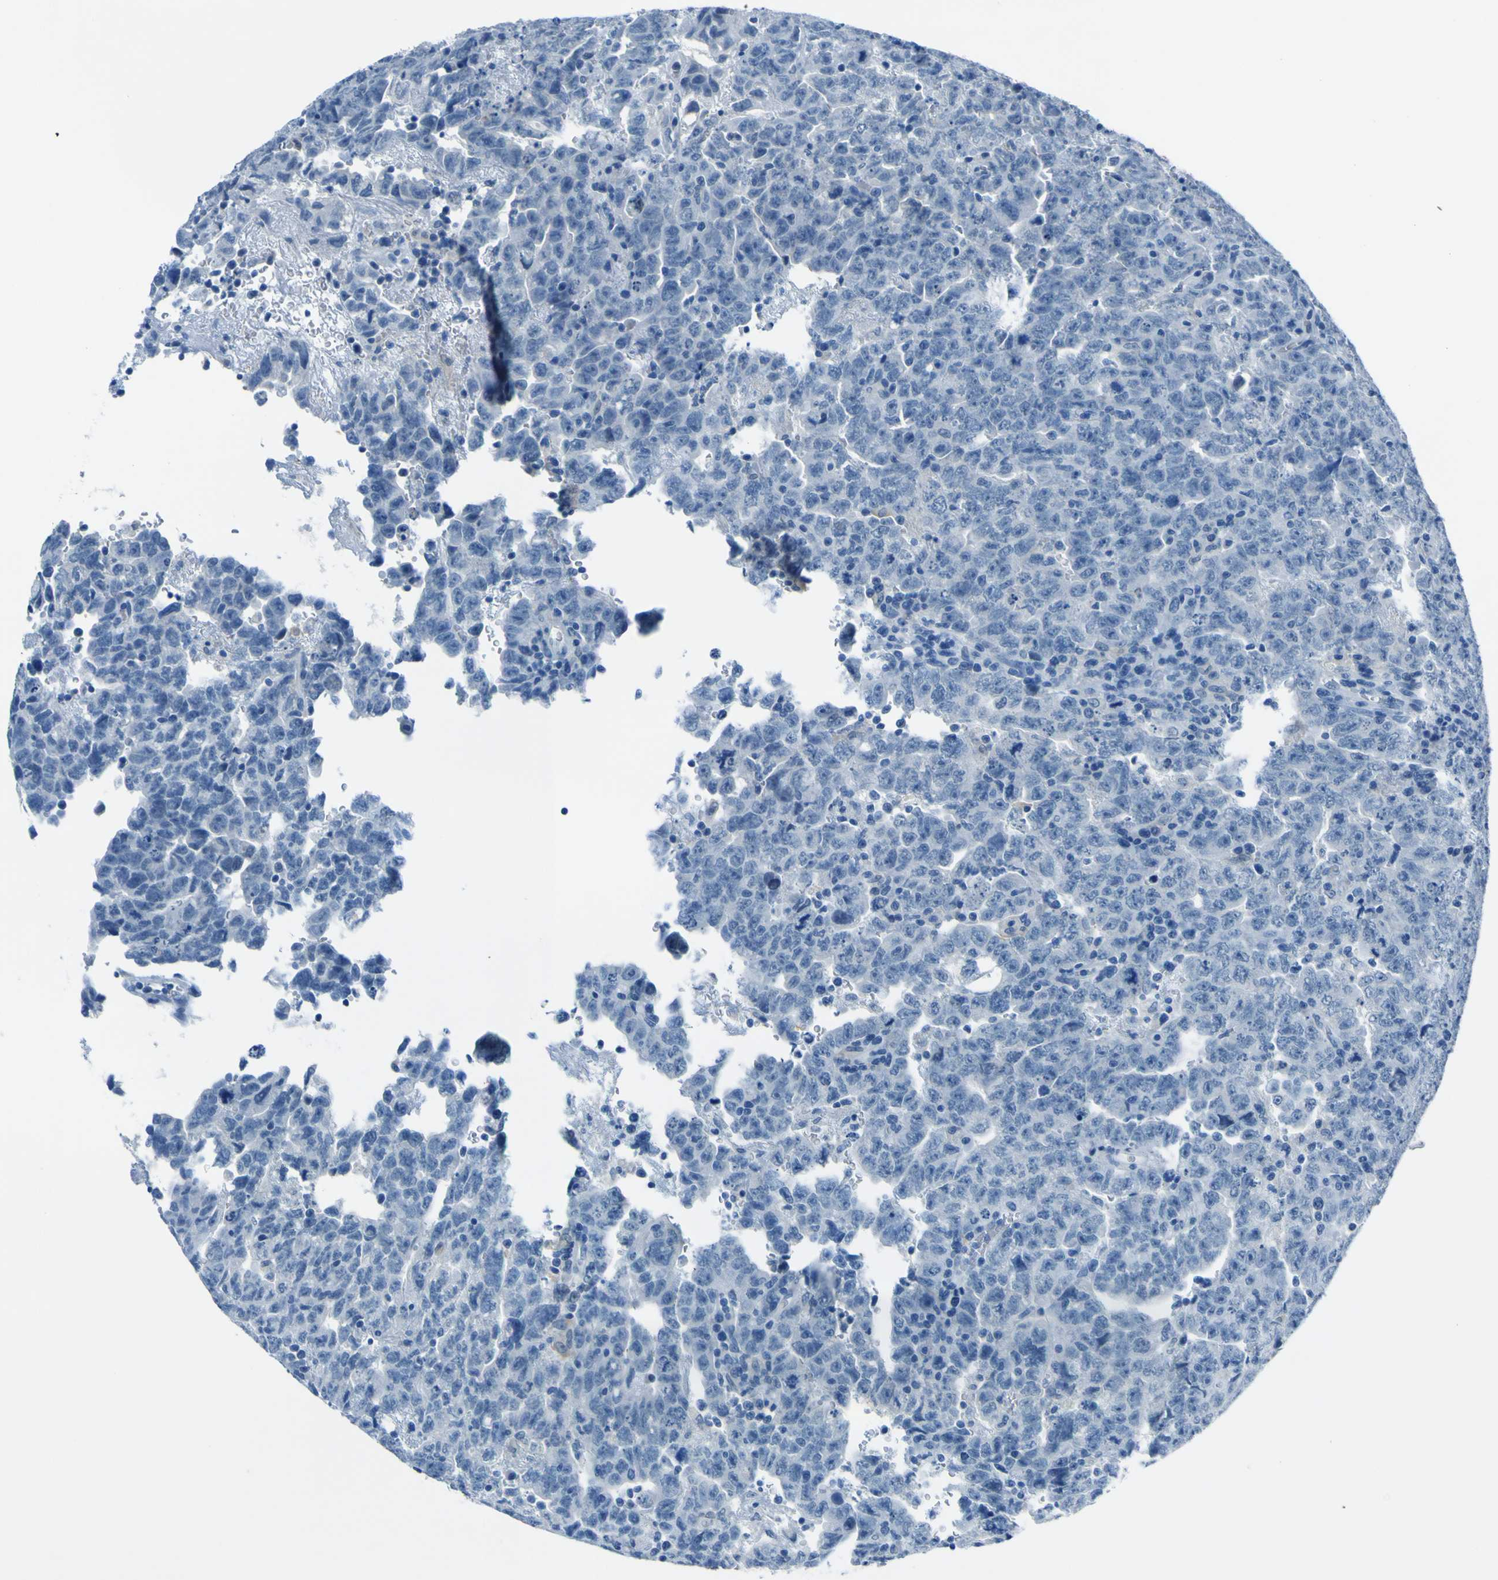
{"staining": {"intensity": "negative", "quantity": "none", "location": "none"}, "tissue": "testis cancer", "cell_type": "Tumor cells", "image_type": "cancer", "snomed": [{"axis": "morphology", "description": "Carcinoma, Embryonal, NOS"}, {"axis": "topography", "description": "Testis"}], "caption": "Photomicrograph shows no significant protein expression in tumor cells of embryonal carcinoma (testis). Nuclei are stained in blue.", "gene": "PHKG1", "patient": {"sex": "male", "age": 28}}